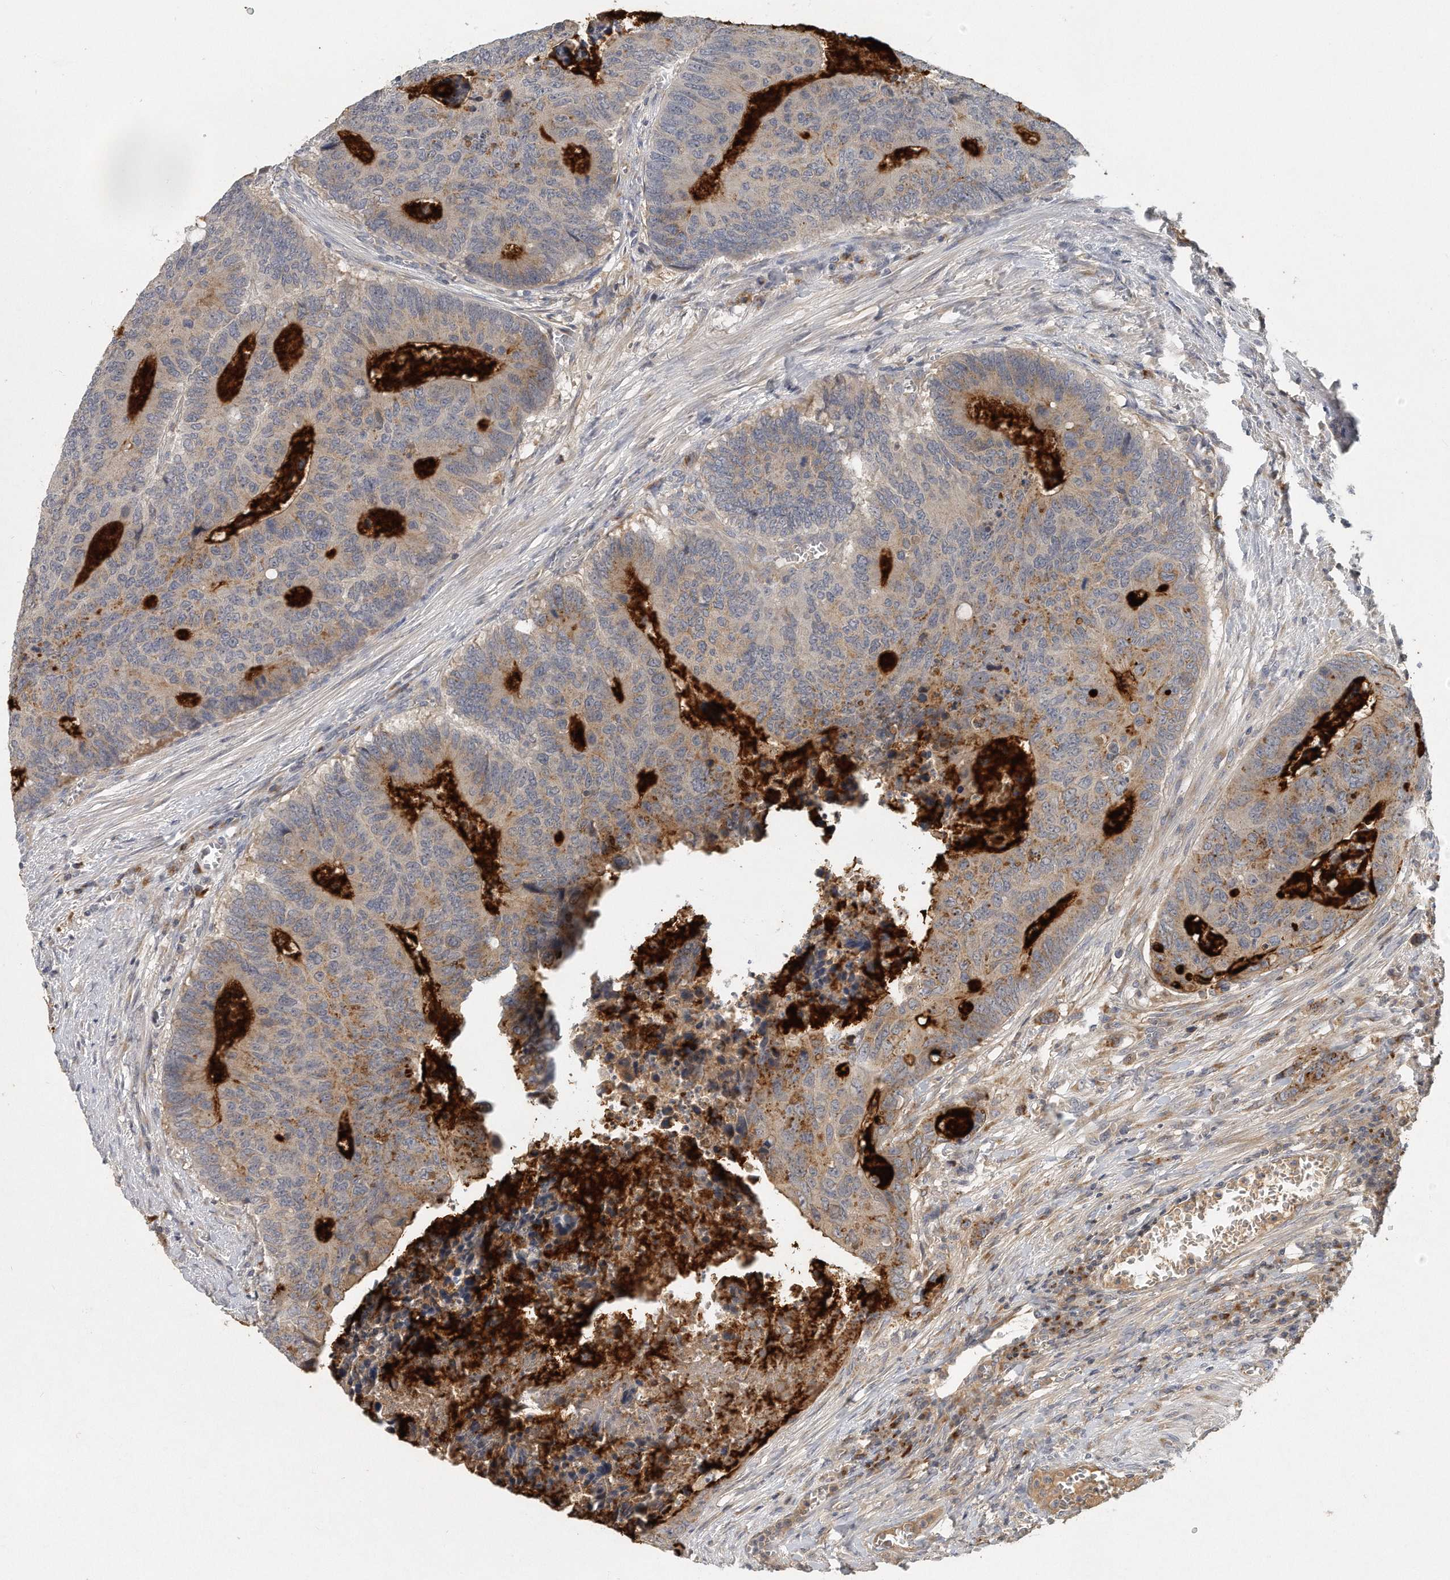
{"staining": {"intensity": "moderate", "quantity": "<25%", "location": "cytoplasmic/membranous"}, "tissue": "colorectal cancer", "cell_type": "Tumor cells", "image_type": "cancer", "snomed": [{"axis": "morphology", "description": "Adenocarcinoma, NOS"}, {"axis": "topography", "description": "Colon"}], "caption": "Immunohistochemistry (IHC) micrograph of neoplastic tissue: colorectal adenocarcinoma stained using IHC demonstrates low levels of moderate protein expression localized specifically in the cytoplasmic/membranous of tumor cells, appearing as a cytoplasmic/membranous brown color.", "gene": "TRAPPC14", "patient": {"sex": "male", "age": 87}}